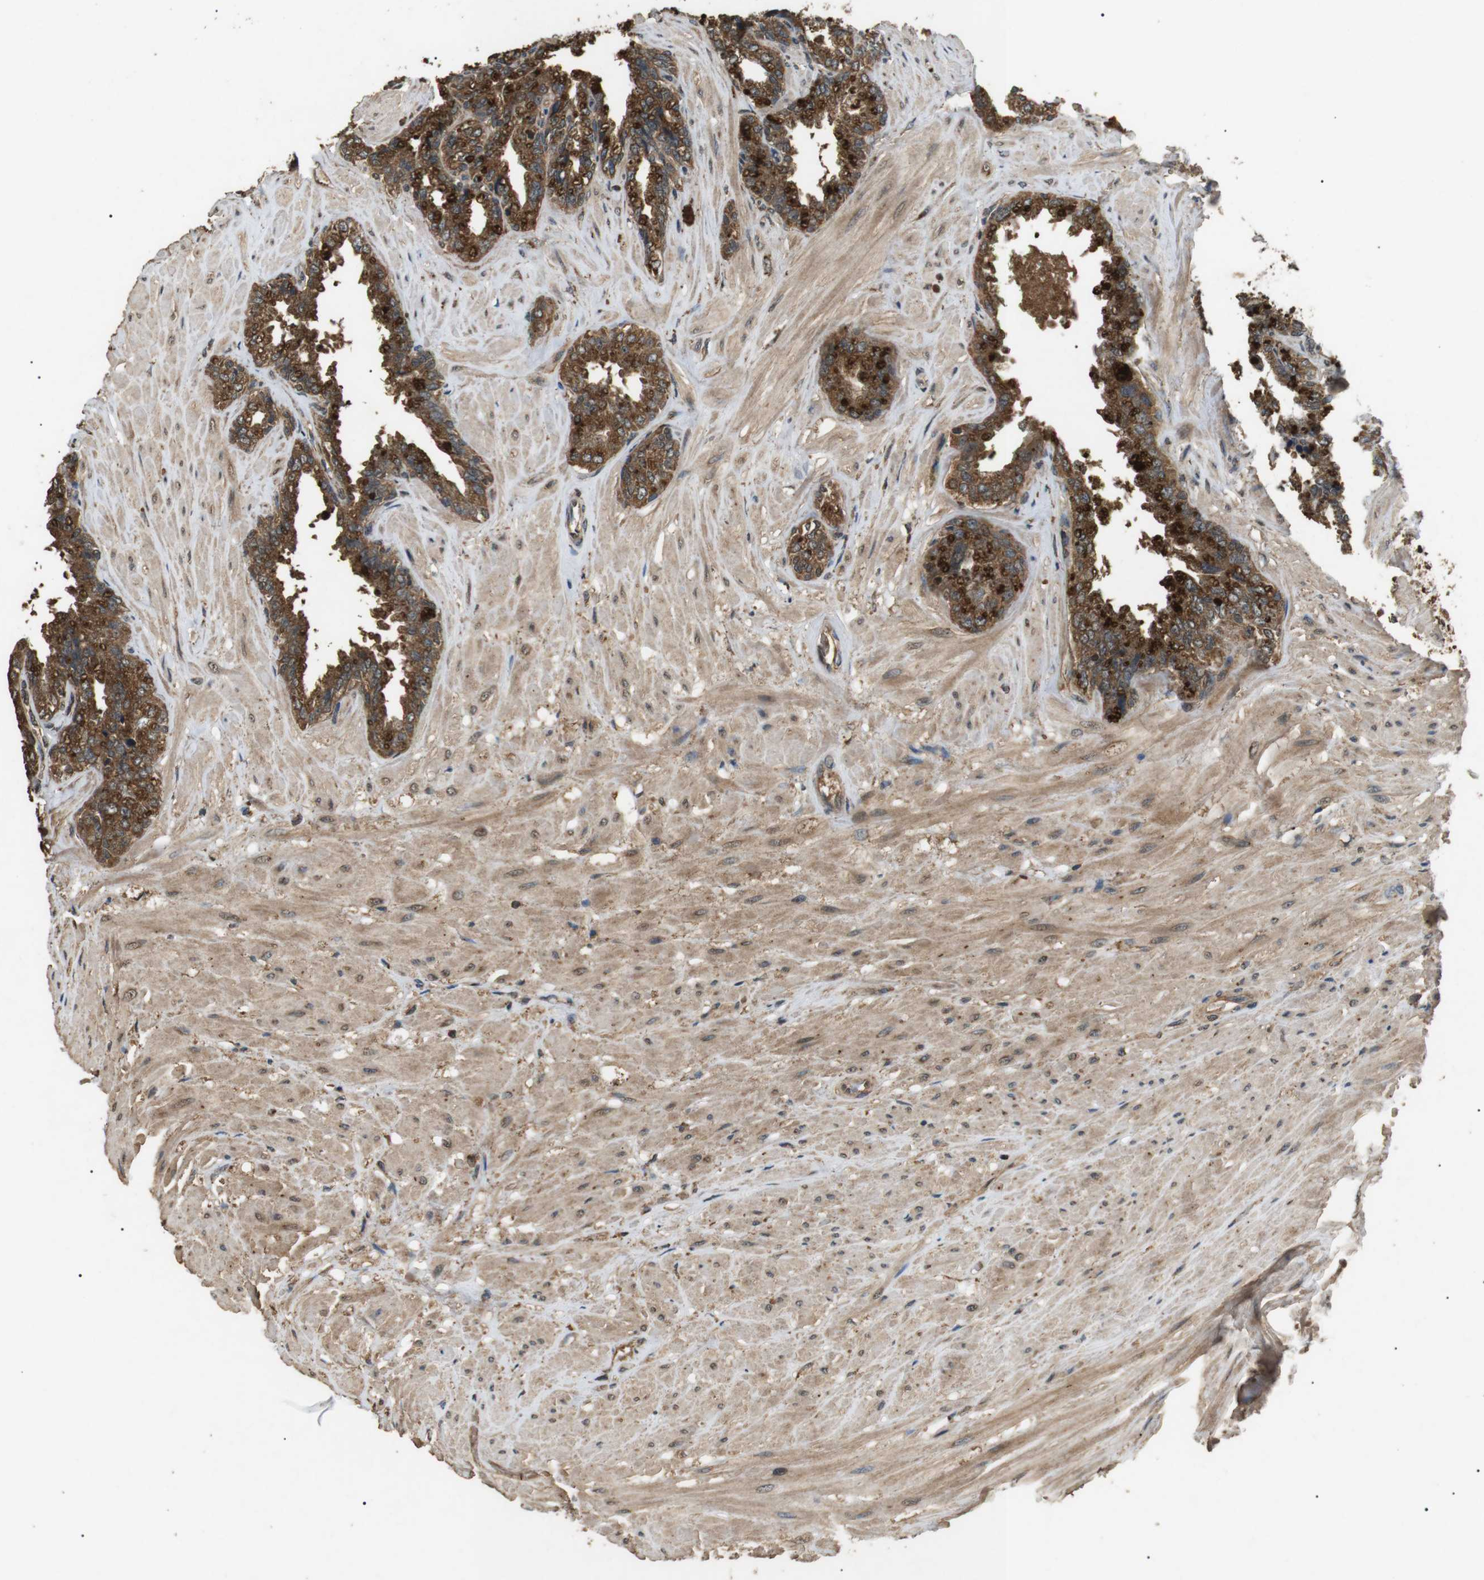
{"staining": {"intensity": "strong", "quantity": ">75%", "location": "cytoplasmic/membranous"}, "tissue": "seminal vesicle", "cell_type": "Glandular cells", "image_type": "normal", "snomed": [{"axis": "morphology", "description": "Normal tissue, NOS"}, {"axis": "topography", "description": "Seminal veicle"}], "caption": "Immunohistochemical staining of benign seminal vesicle shows high levels of strong cytoplasmic/membranous positivity in about >75% of glandular cells.", "gene": "TBC1D15", "patient": {"sex": "male", "age": 46}}